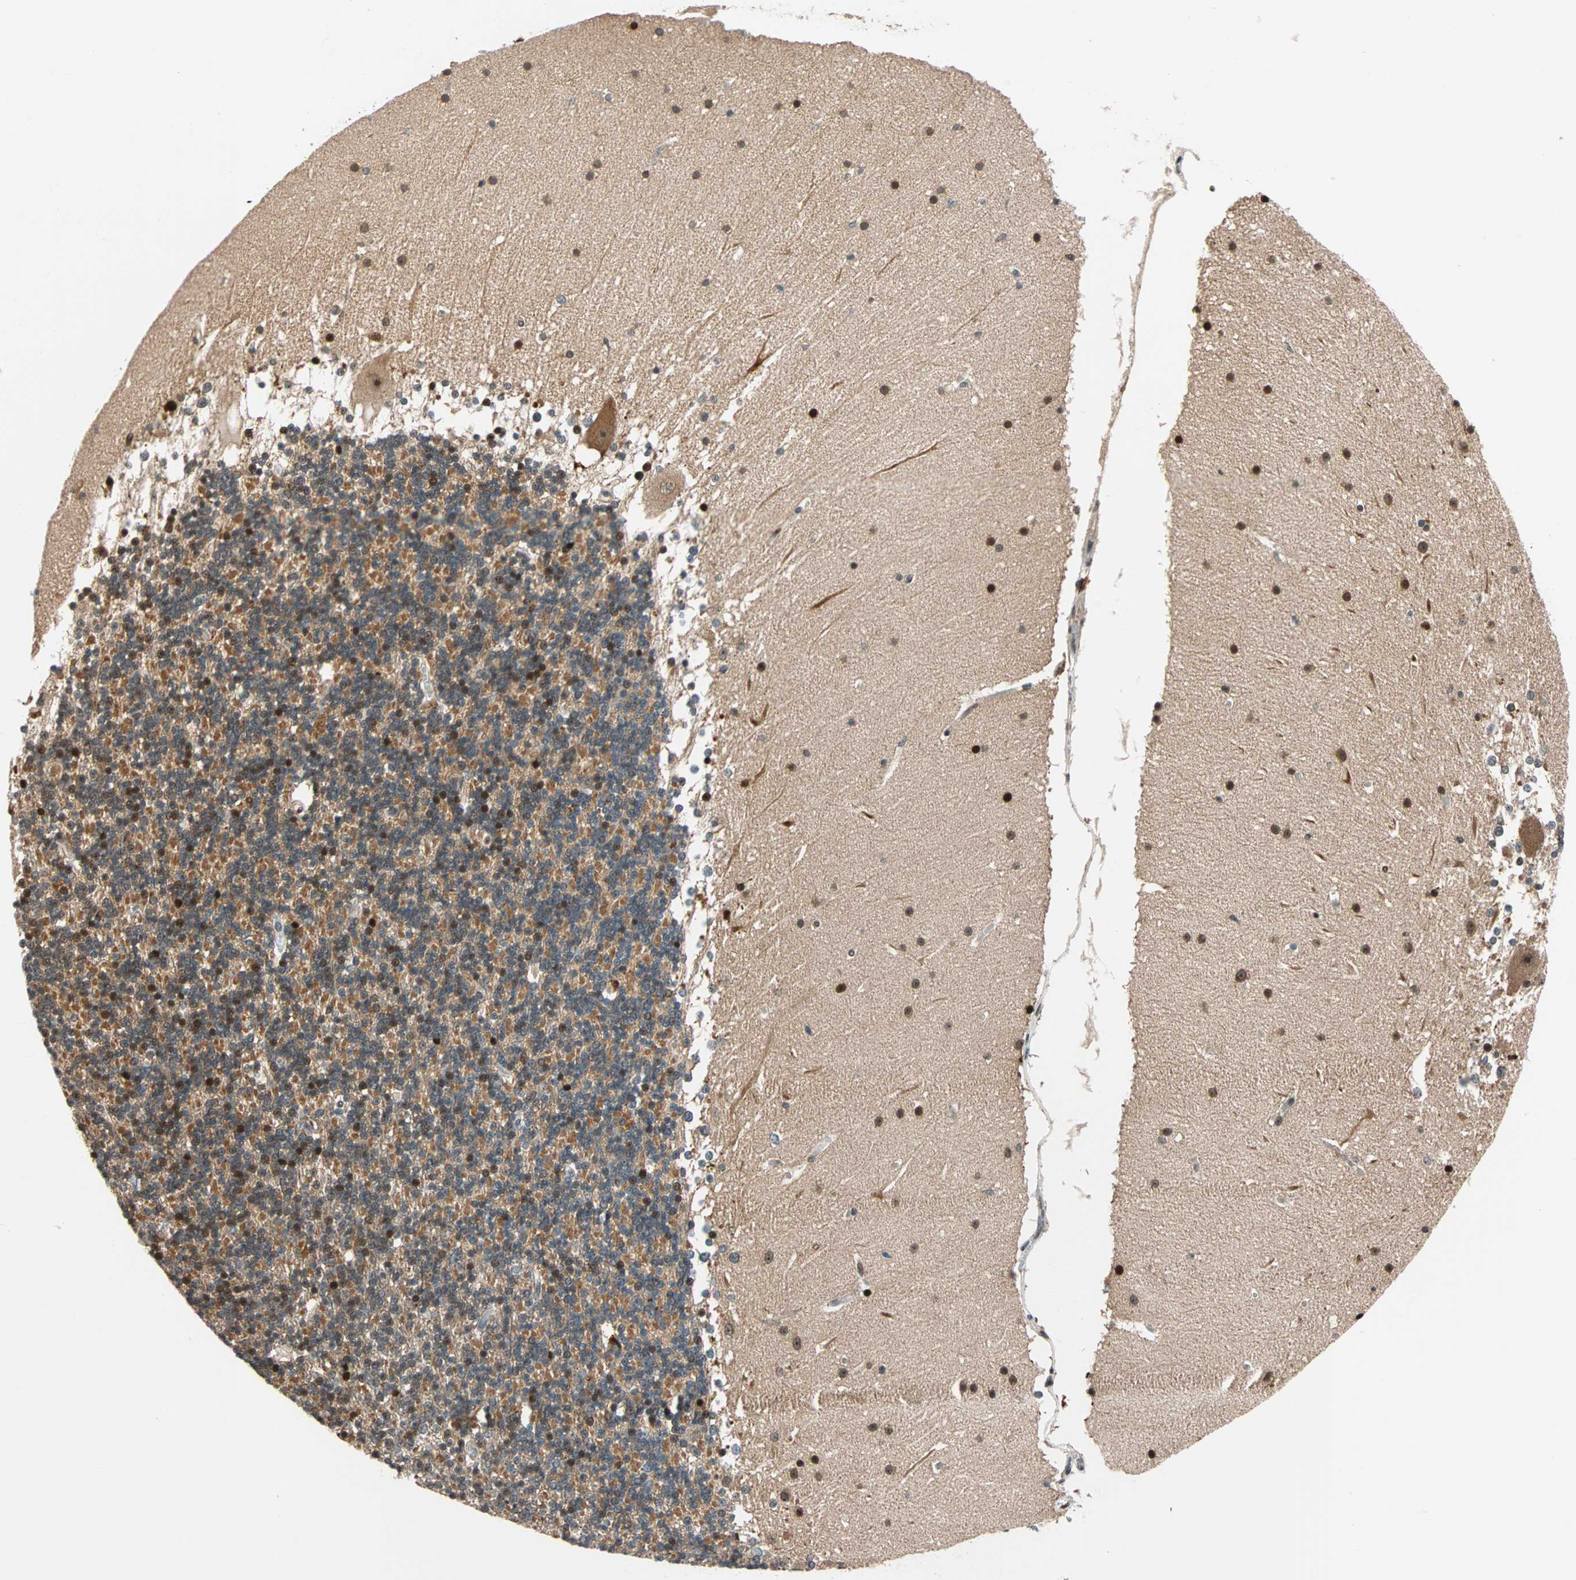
{"staining": {"intensity": "strong", "quantity": "<25%", "location": "nuclear"}, "tissue": "cerebellum", "cell_type": "Cells in granular layer", "image_type": "normal", "snomed": [{"axis": "morphology", "description": "Normal tissue, NOS"}, {"axis": "topography", "description": "Cerebellum"}], "caption": "An IHC histopathology image of unremarkable tissue is shown. Protein staining in brown labels strong nuclear positivity in cerebellum within cells in granular layer.", "gene": "HECW1", "patient": {"sex": "female", "age": 19}}